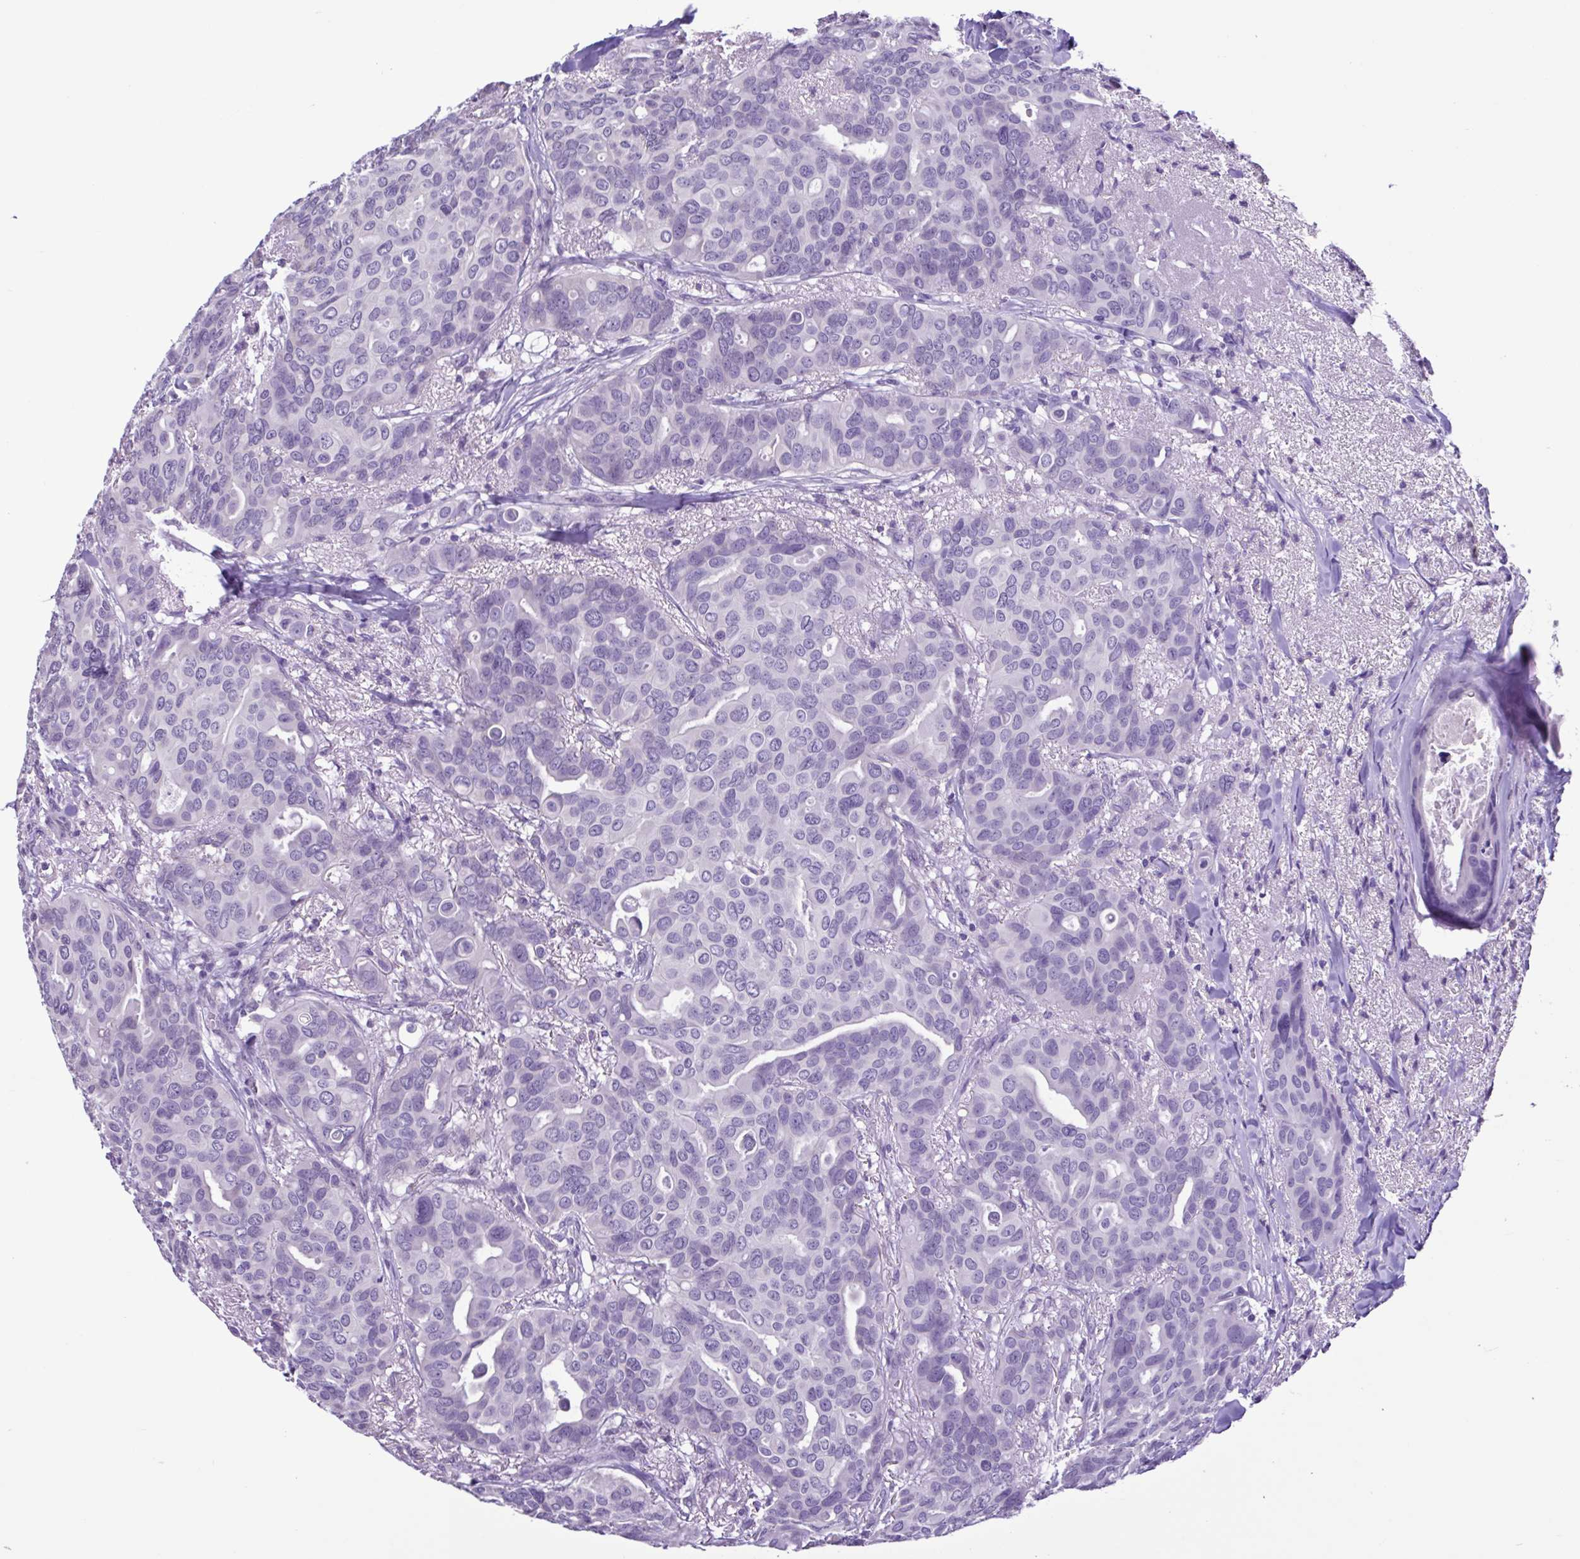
{"staining": {"intensity": "negative", "quantity": "none", "location": "none"}, "tissue": "breast cancer", "cell_type": "Tumor cells", "image_type": "cancer", "snomed": [{"axis": "morphology", "description": "Duct carcinoma"}, {"axis": "topography", "description": "Breast"}], "caption": "This is an IHC histopathology image of human breast cancer (infiltrating ductal carcinoma). There is no staining in tumor cells.", "gene": "CBY2", "patient": {"sex": "female", "age": 54}}